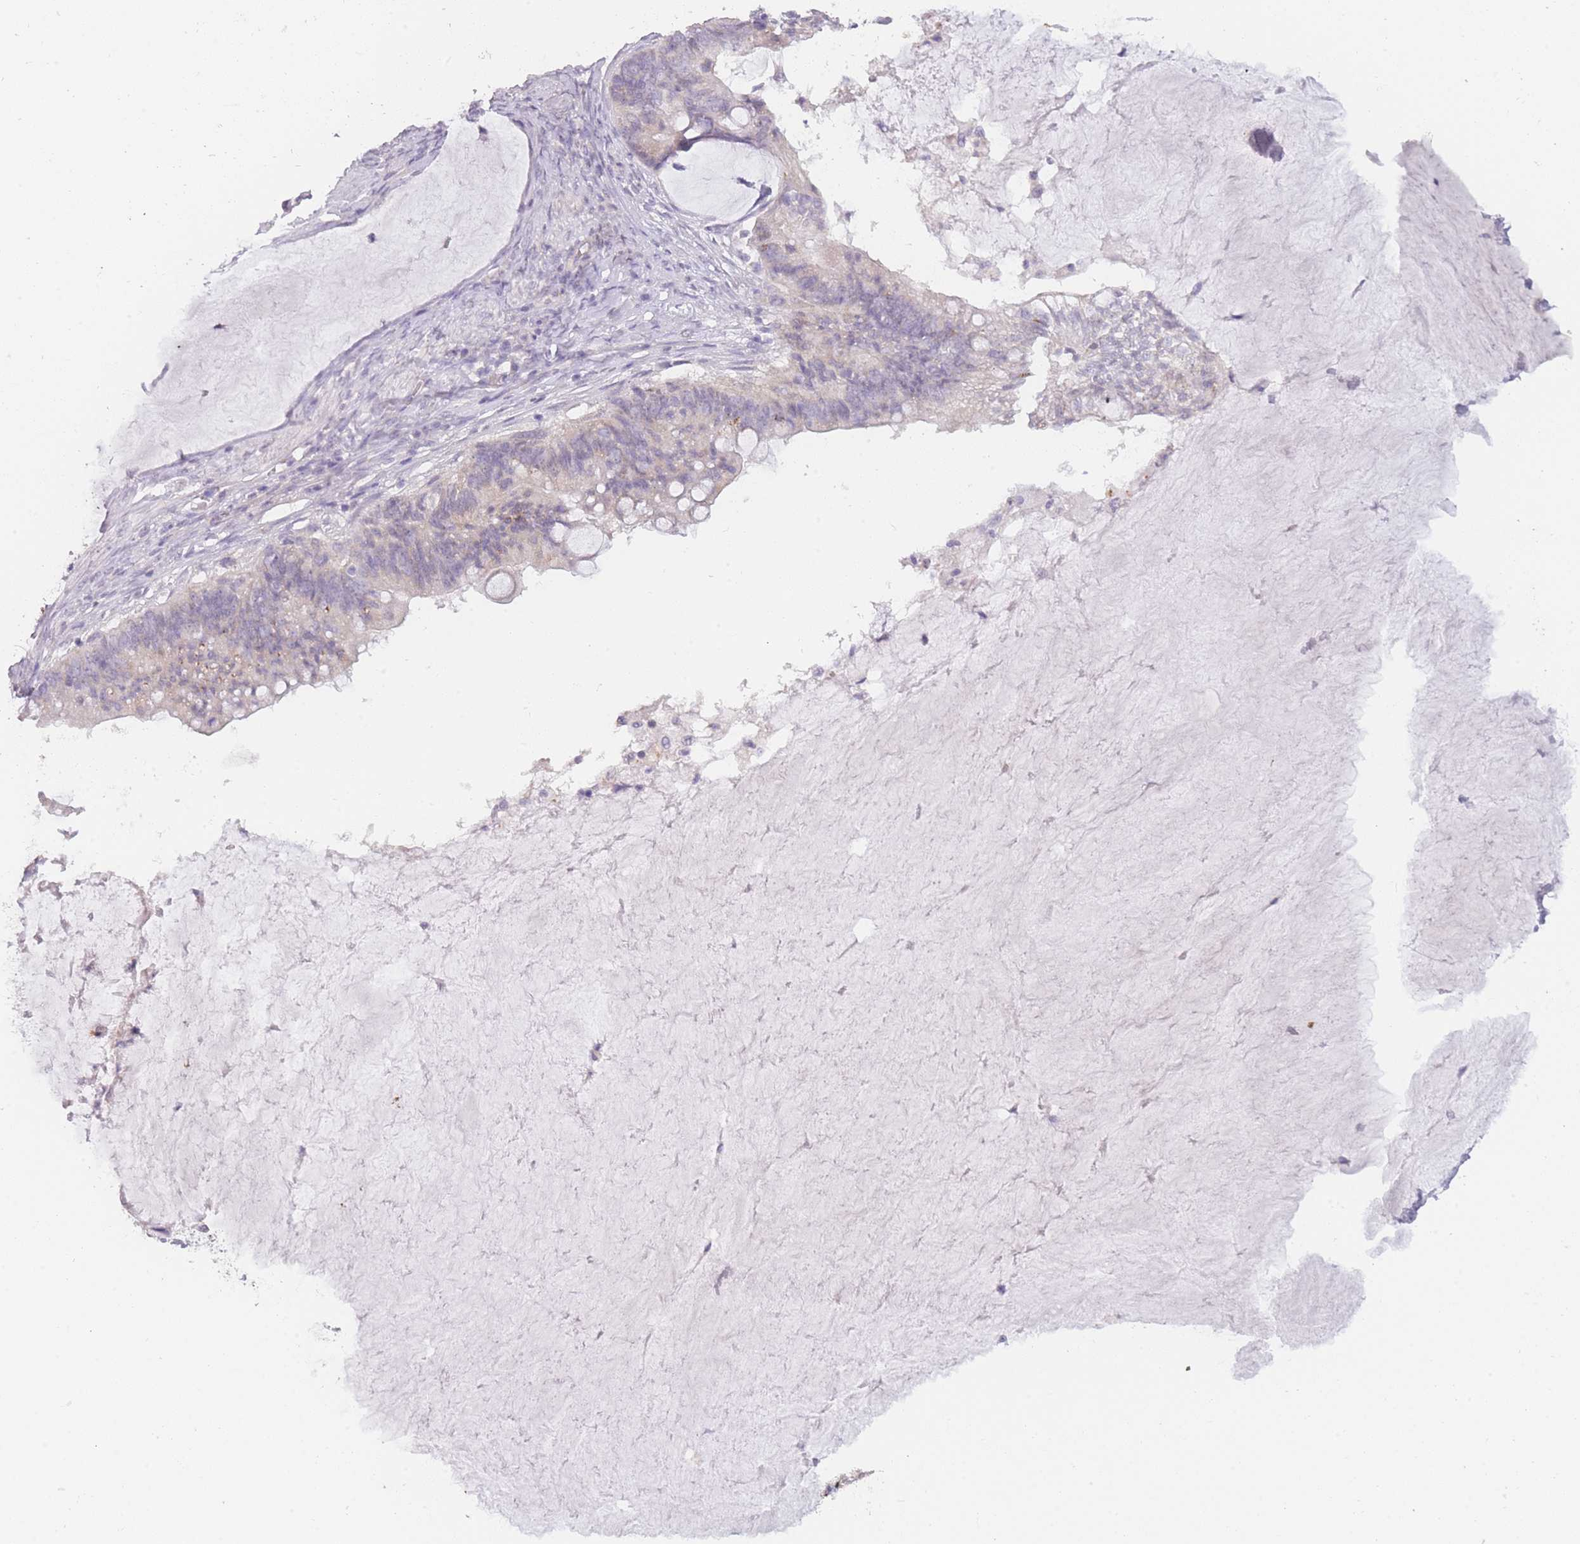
{"staining": {"intensity": "negative", "quantity": "none", "location": "none"}, "tissue": "ovarian cancer", "cell_type": "Tumor cells", "image_type": "cancer", "snomed": [{"axis": "morphology", "description": "Cystadenocarcinoma, mucinous, NOS"}, {"axis": "topography", "description": "Ovary"}], "caption": "Immunohistochemical staining of human ovarian mucinous cystadenocarcinoma shows no significant staining in tumor cells.", "gene": "MRI1", "patient": {"sex": "female", "age": 61}}